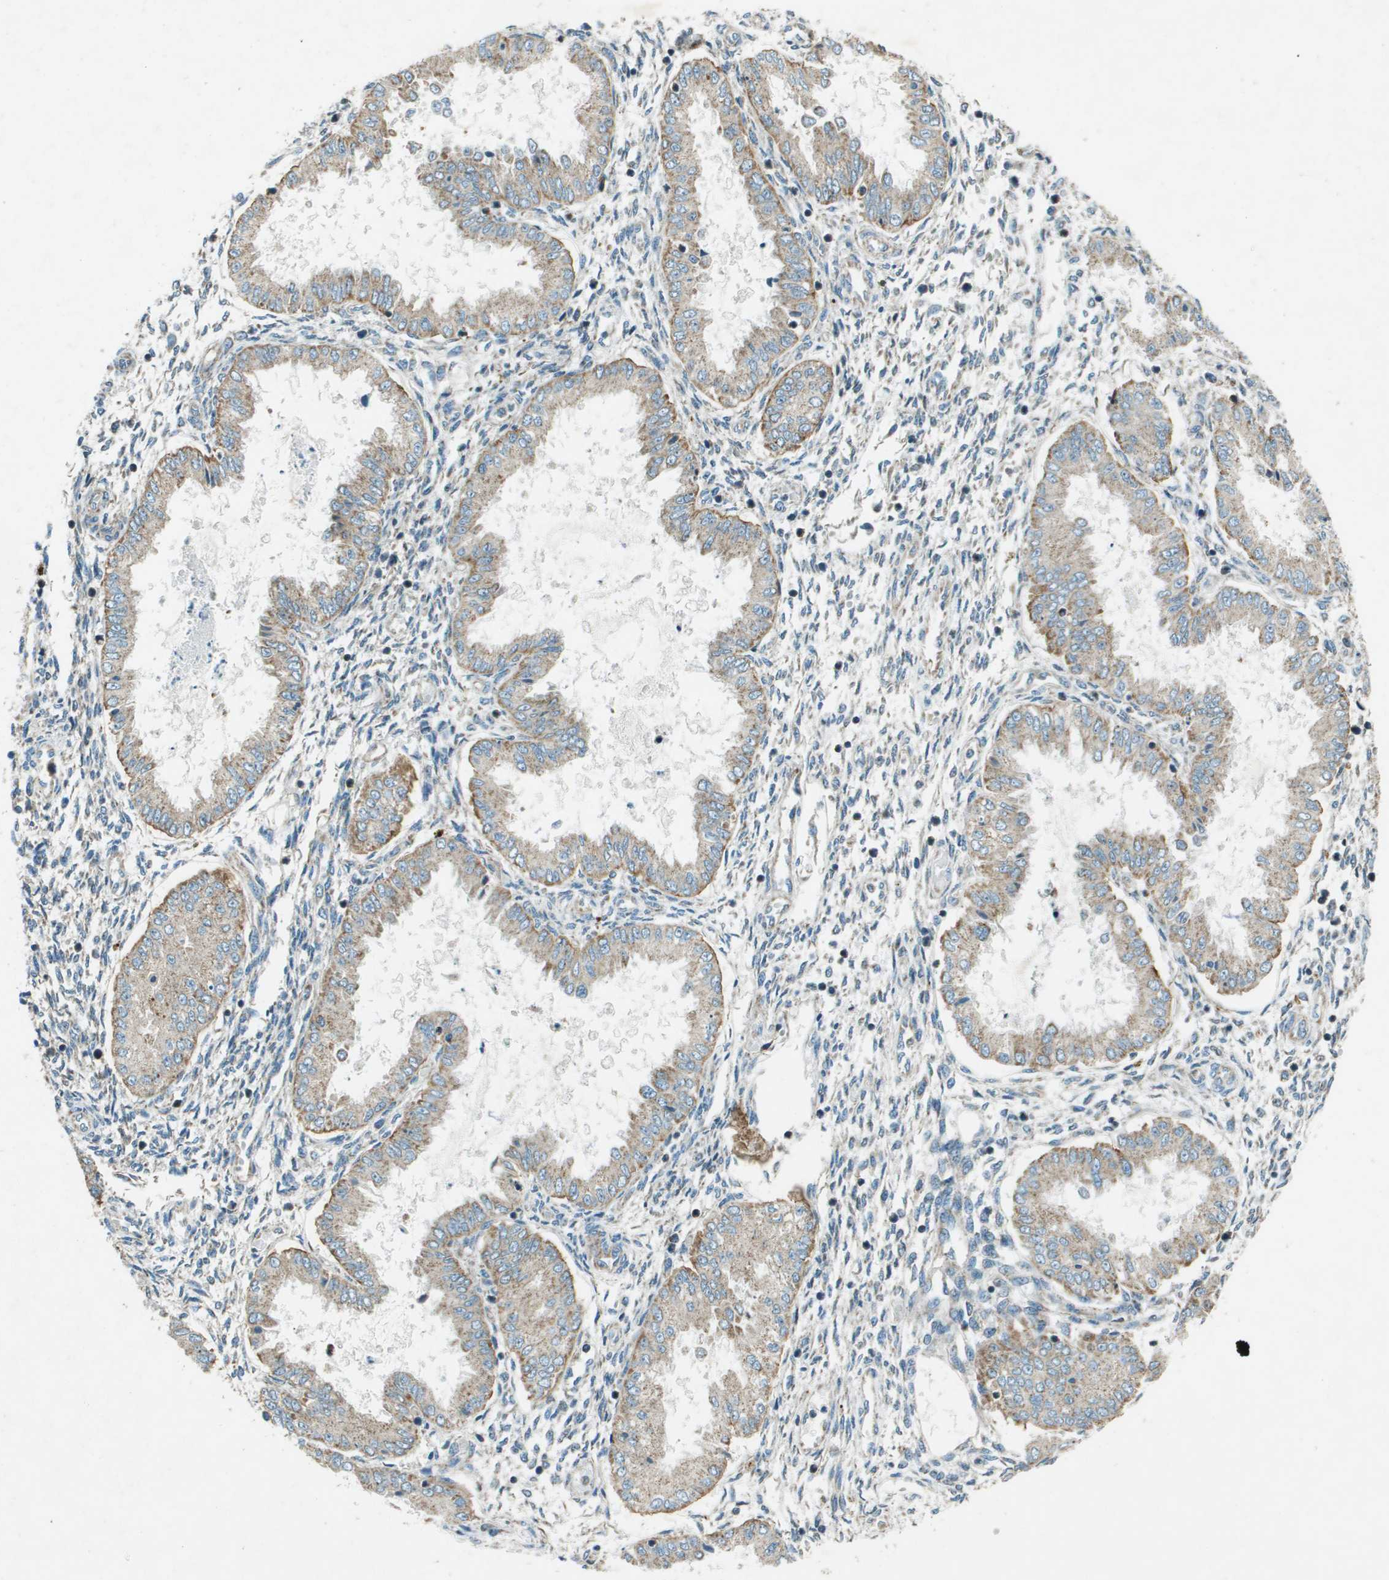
{"staining": {"intensity": "negative", "quantity": "none", "location": "none"}, "tissue": "endometrium", "cell_type": "Cells in endometrial stroma", "image_type": "normal", "snomed": [{"axis": "morphology", "description": "Normal tissue, NOS"}, {"axis": "topography", "description": "Endometrium"}], "caption": "This is a image of immunohistochemistry staining of benign endometrium, which shows no expression in cells in endometrial stroma.", "gene": "MIGA1", "patient": {"sex": "female", "age": 33}}